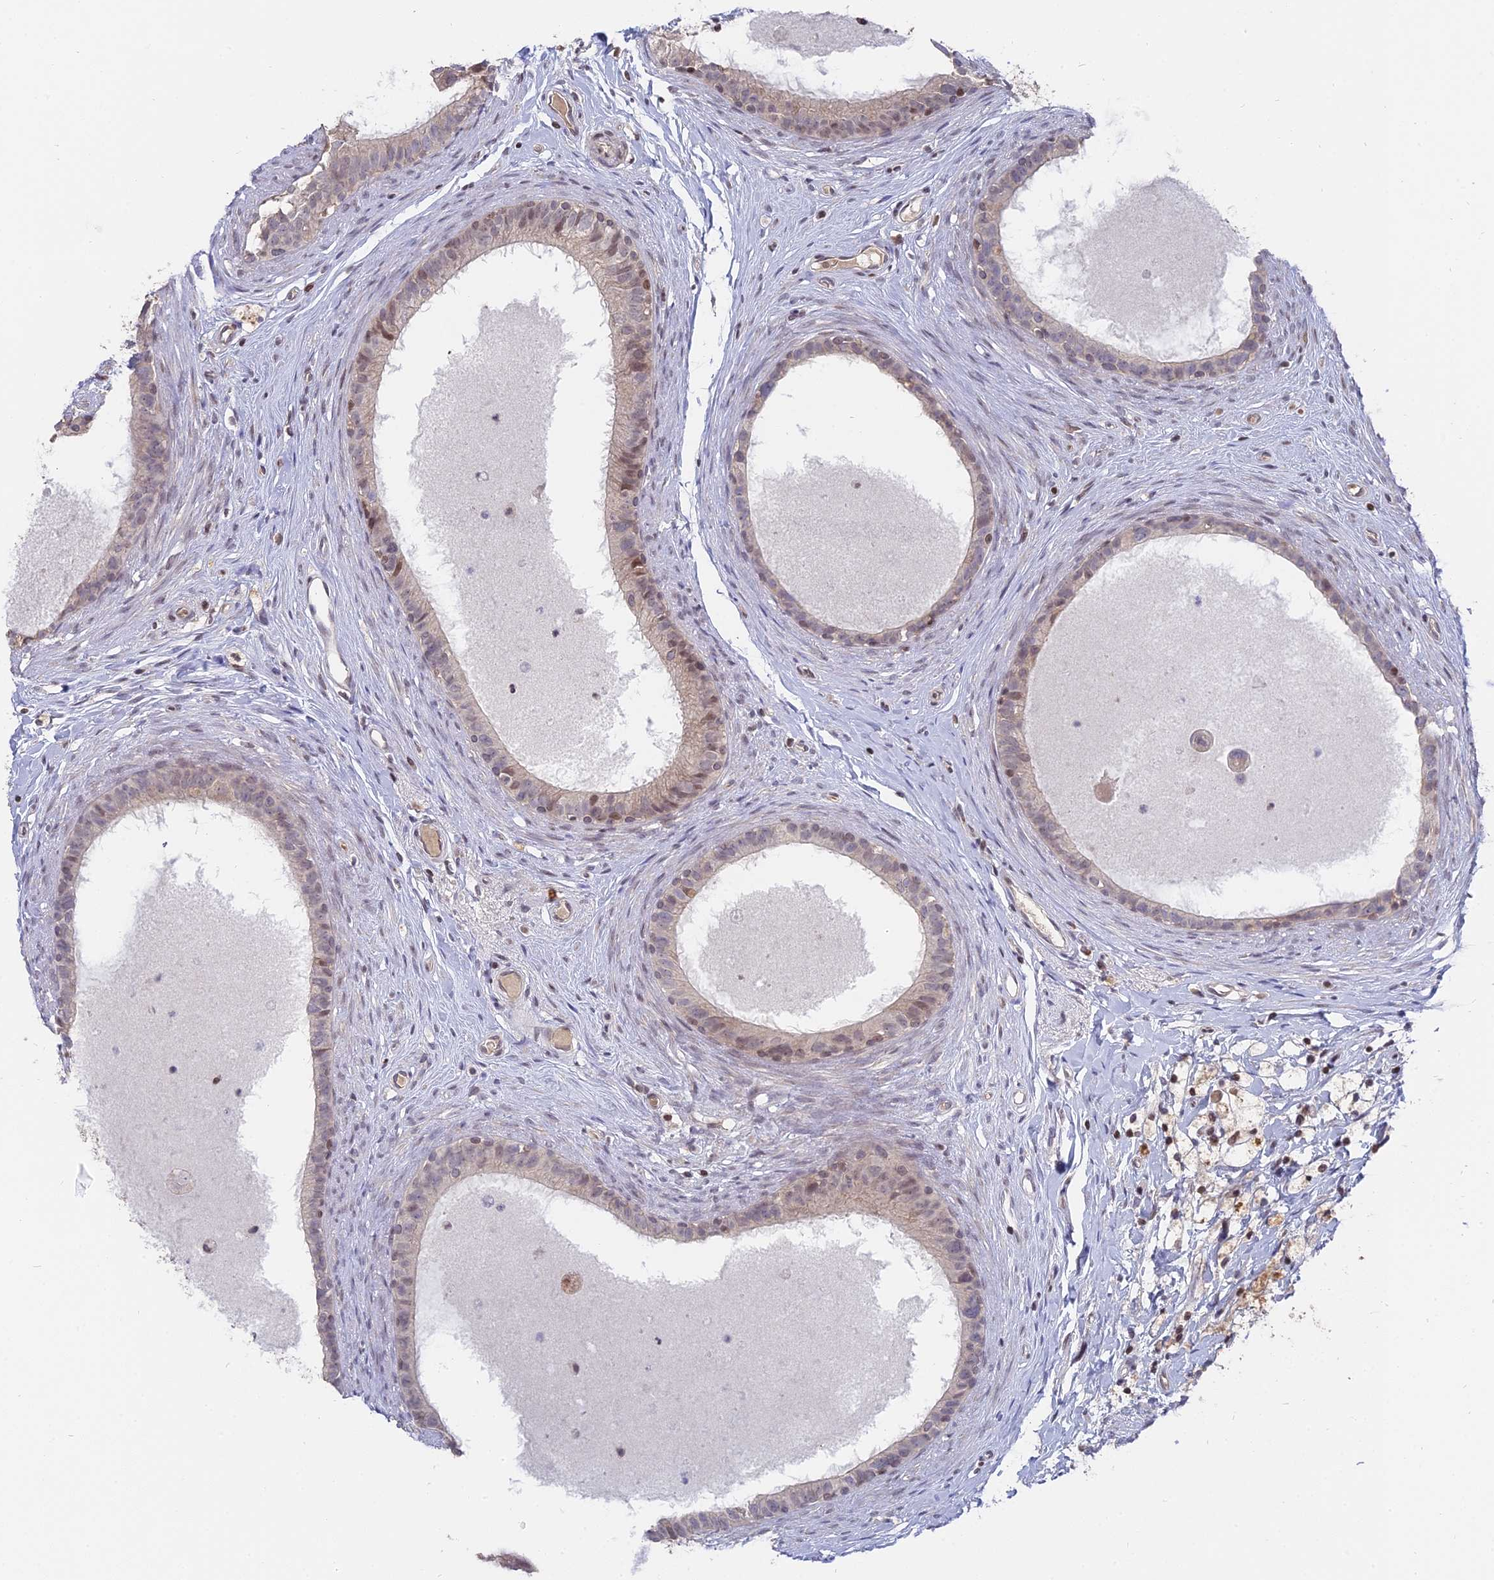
{"staining": {"intensity": "moderate", "quantity": "<25%", "location": "nuclear"}, "tissue": "epididymis", "cell_type": "Glandular cells", "image_type": "normal", "snomed": [{"axis": "morphology", "description": "Normal tissue, NOS"}, {"axis": "topography", "description": "Epididymis"}], "caption": "Epididymis stained with a brown dye reveals moderate nuclear positive staining in approximately <25% of glandular cells.", "gene": "NR1H3", "patient": {"sex": "male", "age": 80}}